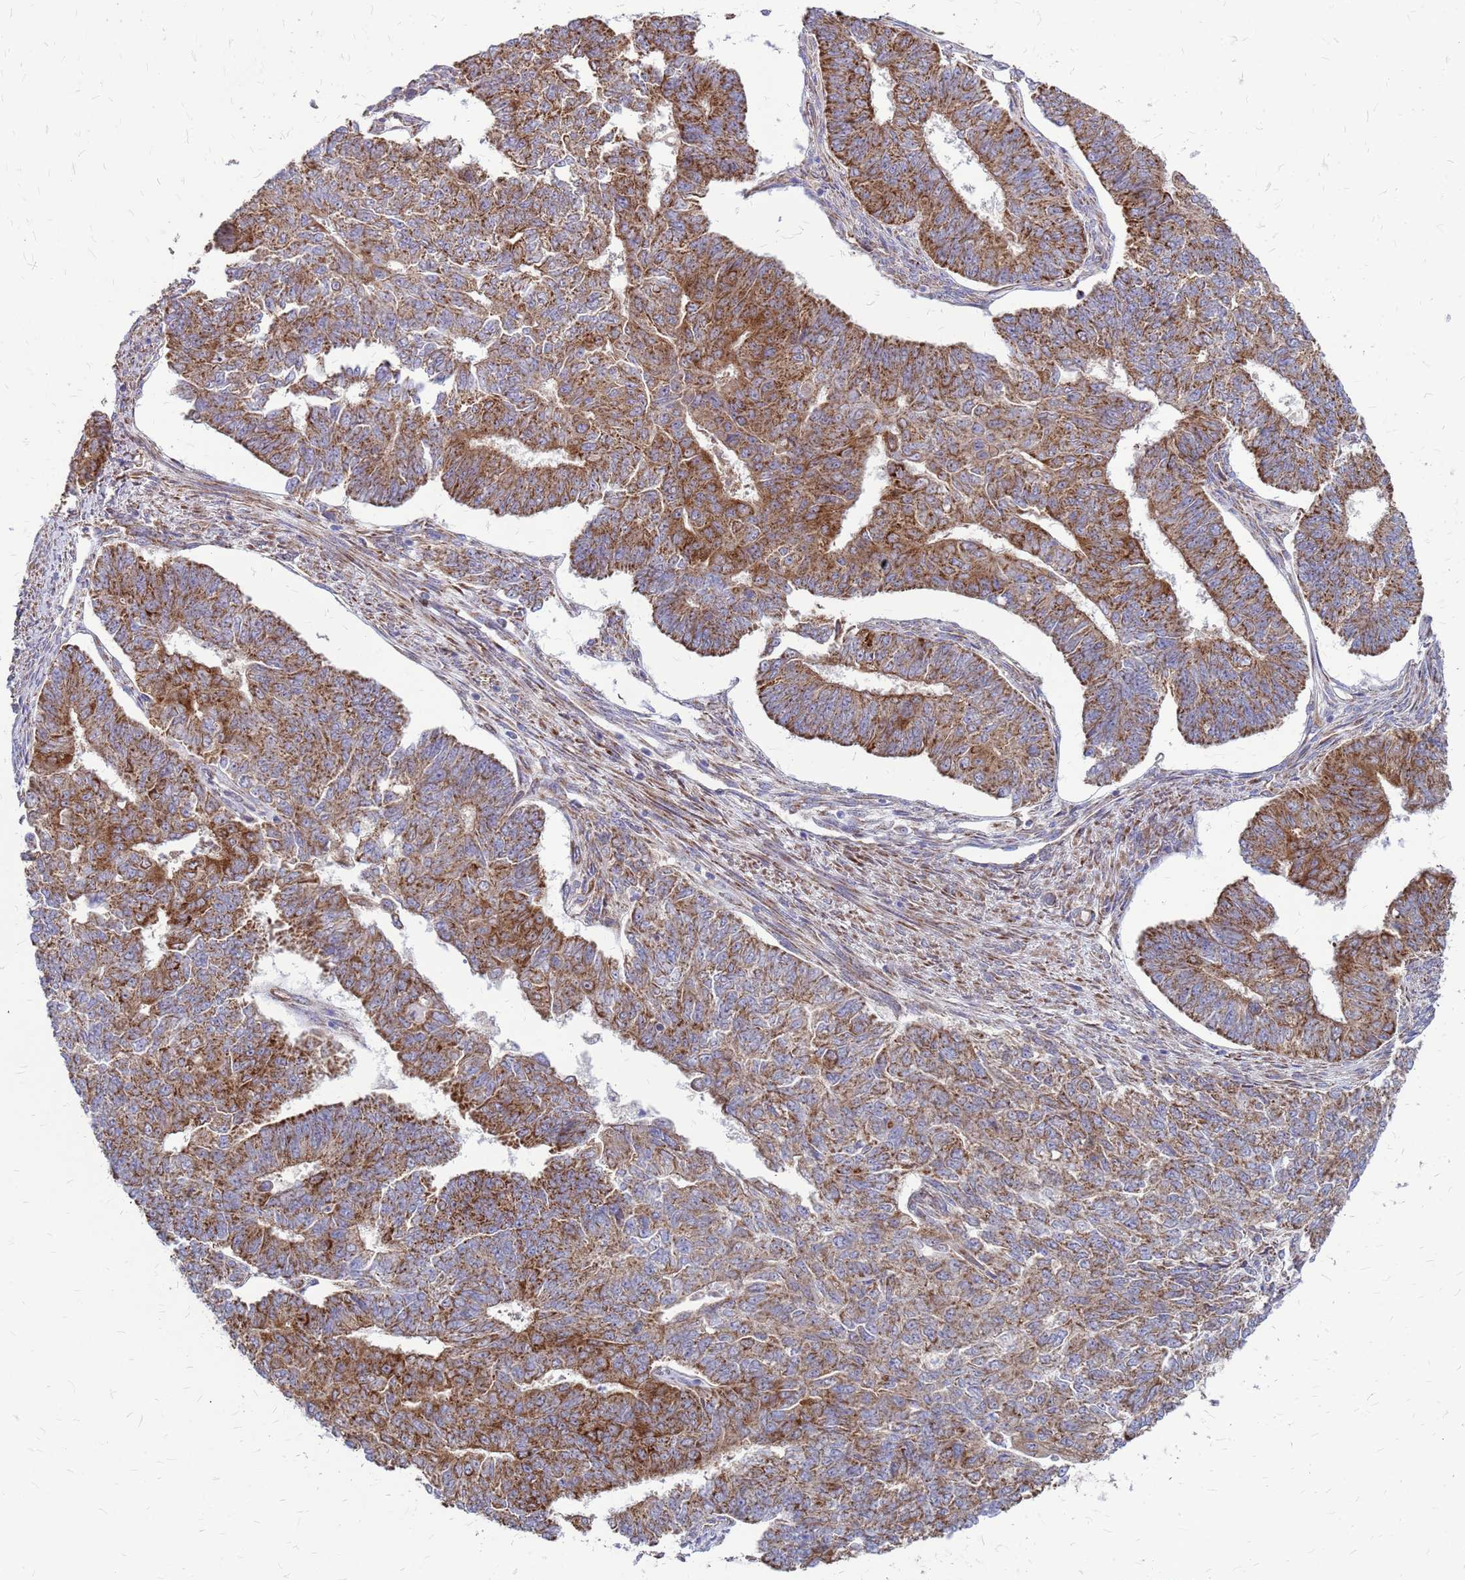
{"staining": {"intensity": "moderate", "quantity": ">75%", "location": "cytoplasmic/membranous"}, "tissue": "endometrial cancer", "cell_type": "Tumor cells", "image_type": "cancer", "snomed": [{"axis": "morphology", "description": "Adenocarcinoma, NOS"}, {"axis": "topography", "description": "Endometrium"}], "caption": "A micrograph of human endometrial adenocarcinoma stained for a protein exhibits moderate cytoplasmic/membranous brown staining in tumor cells.", "gene": "FSTL4", "patient": {"sex": "female", "age": 32}}